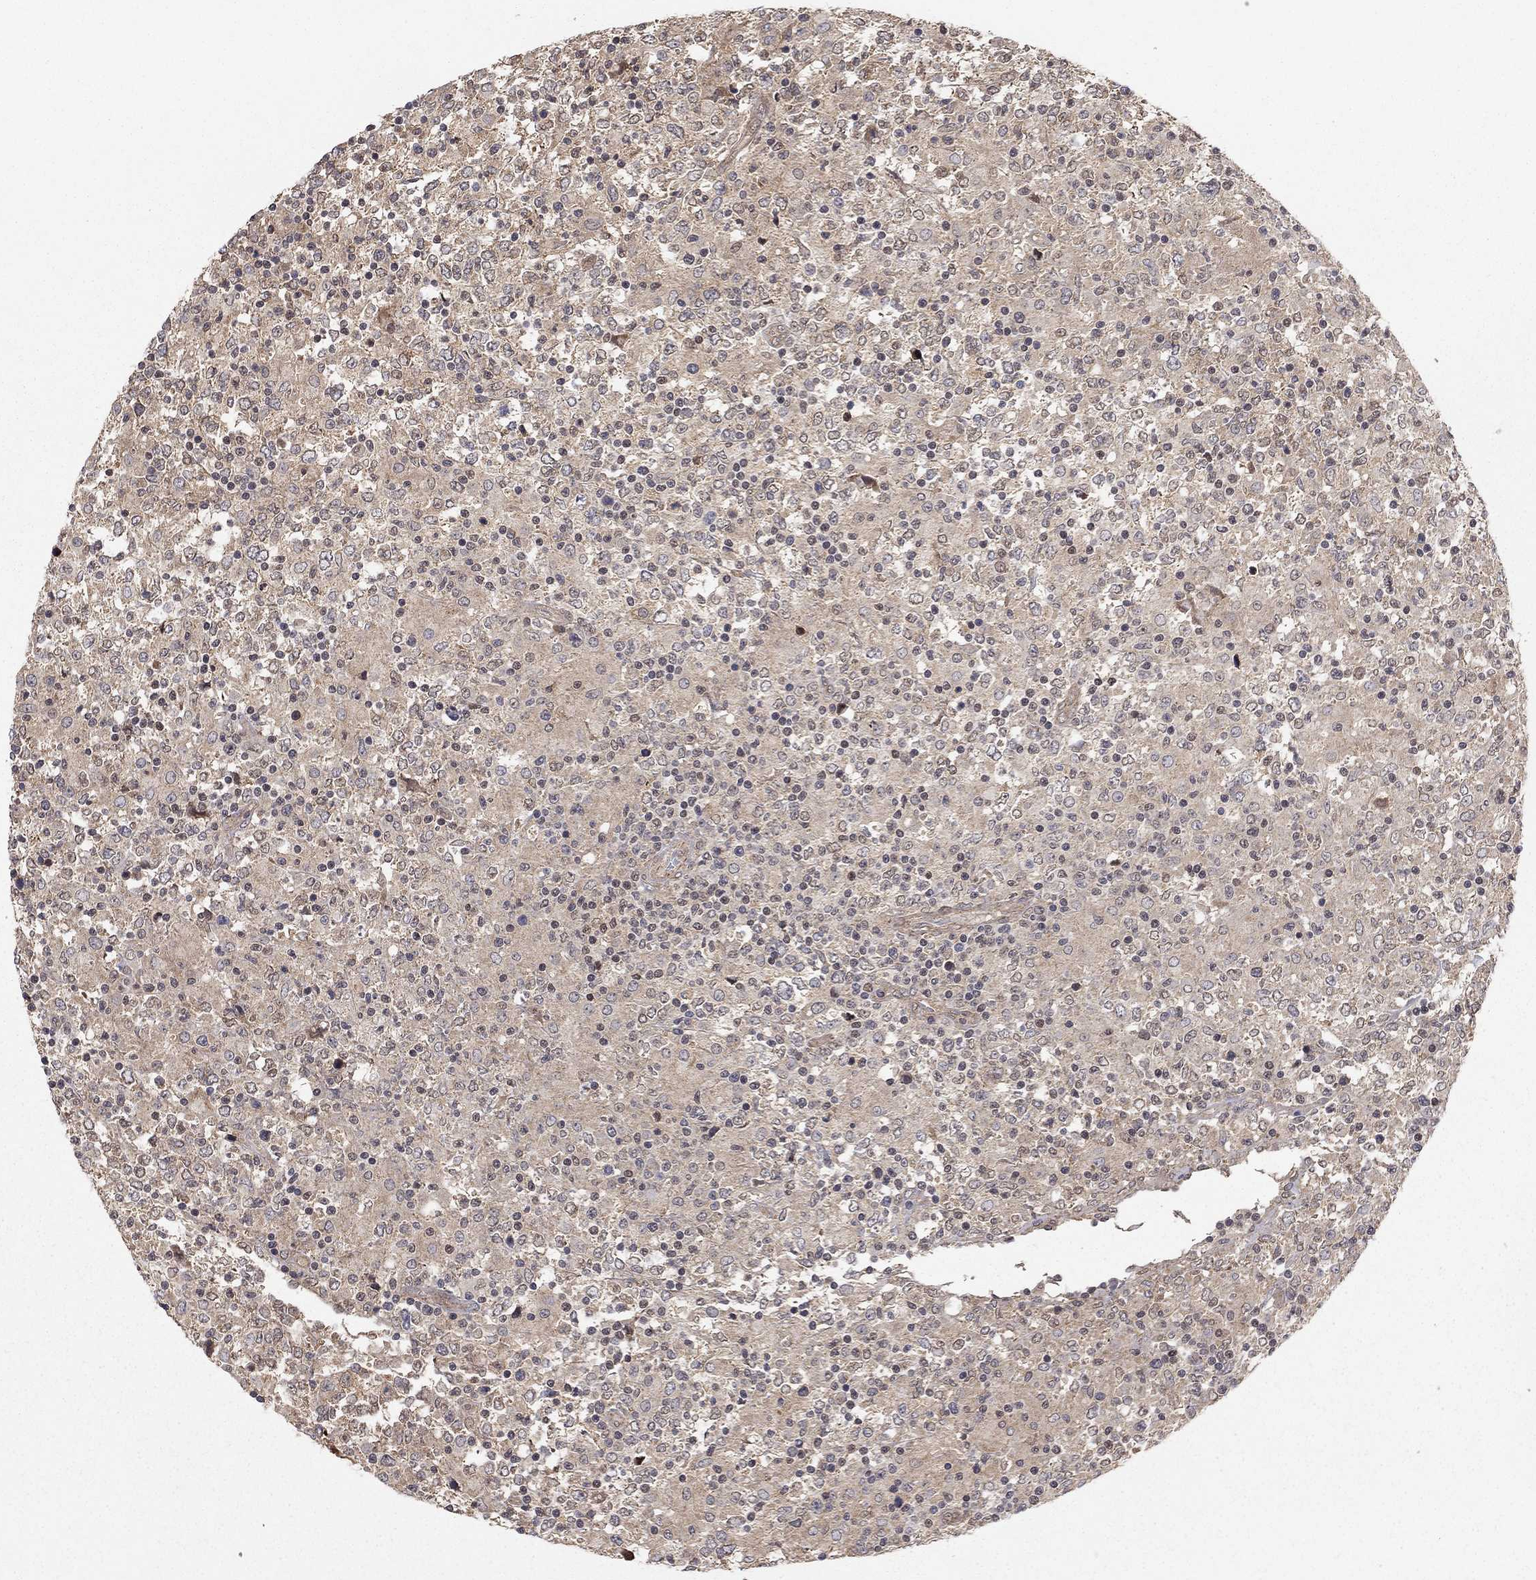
{"staining": {"intensity": "weak", "quantity": "25%-75%", "location": "cytoplasmic/membranous"}, "tissue": "lymphoma", "cell_type": "Tumor cells", "image_type": "cancer", "snomed": [{"axis": "morphology", "description": "Malignant lymphoma, non-Hodgkin's type, High grade"}, {"axis": "topography", "description": "Lymph node"}], "caption": "Immunohistochemistry (IHC) image of neoplastic tissue: human lymphoma stained using IHC shows low levels of weak protein expression localized specifically in the cytoplasmic/membranous of tumor cells, appearing as a cytoplasmic/membranous brown color.", "gene": "TDP1", "patient": {"sex": "female", "age": 84}}